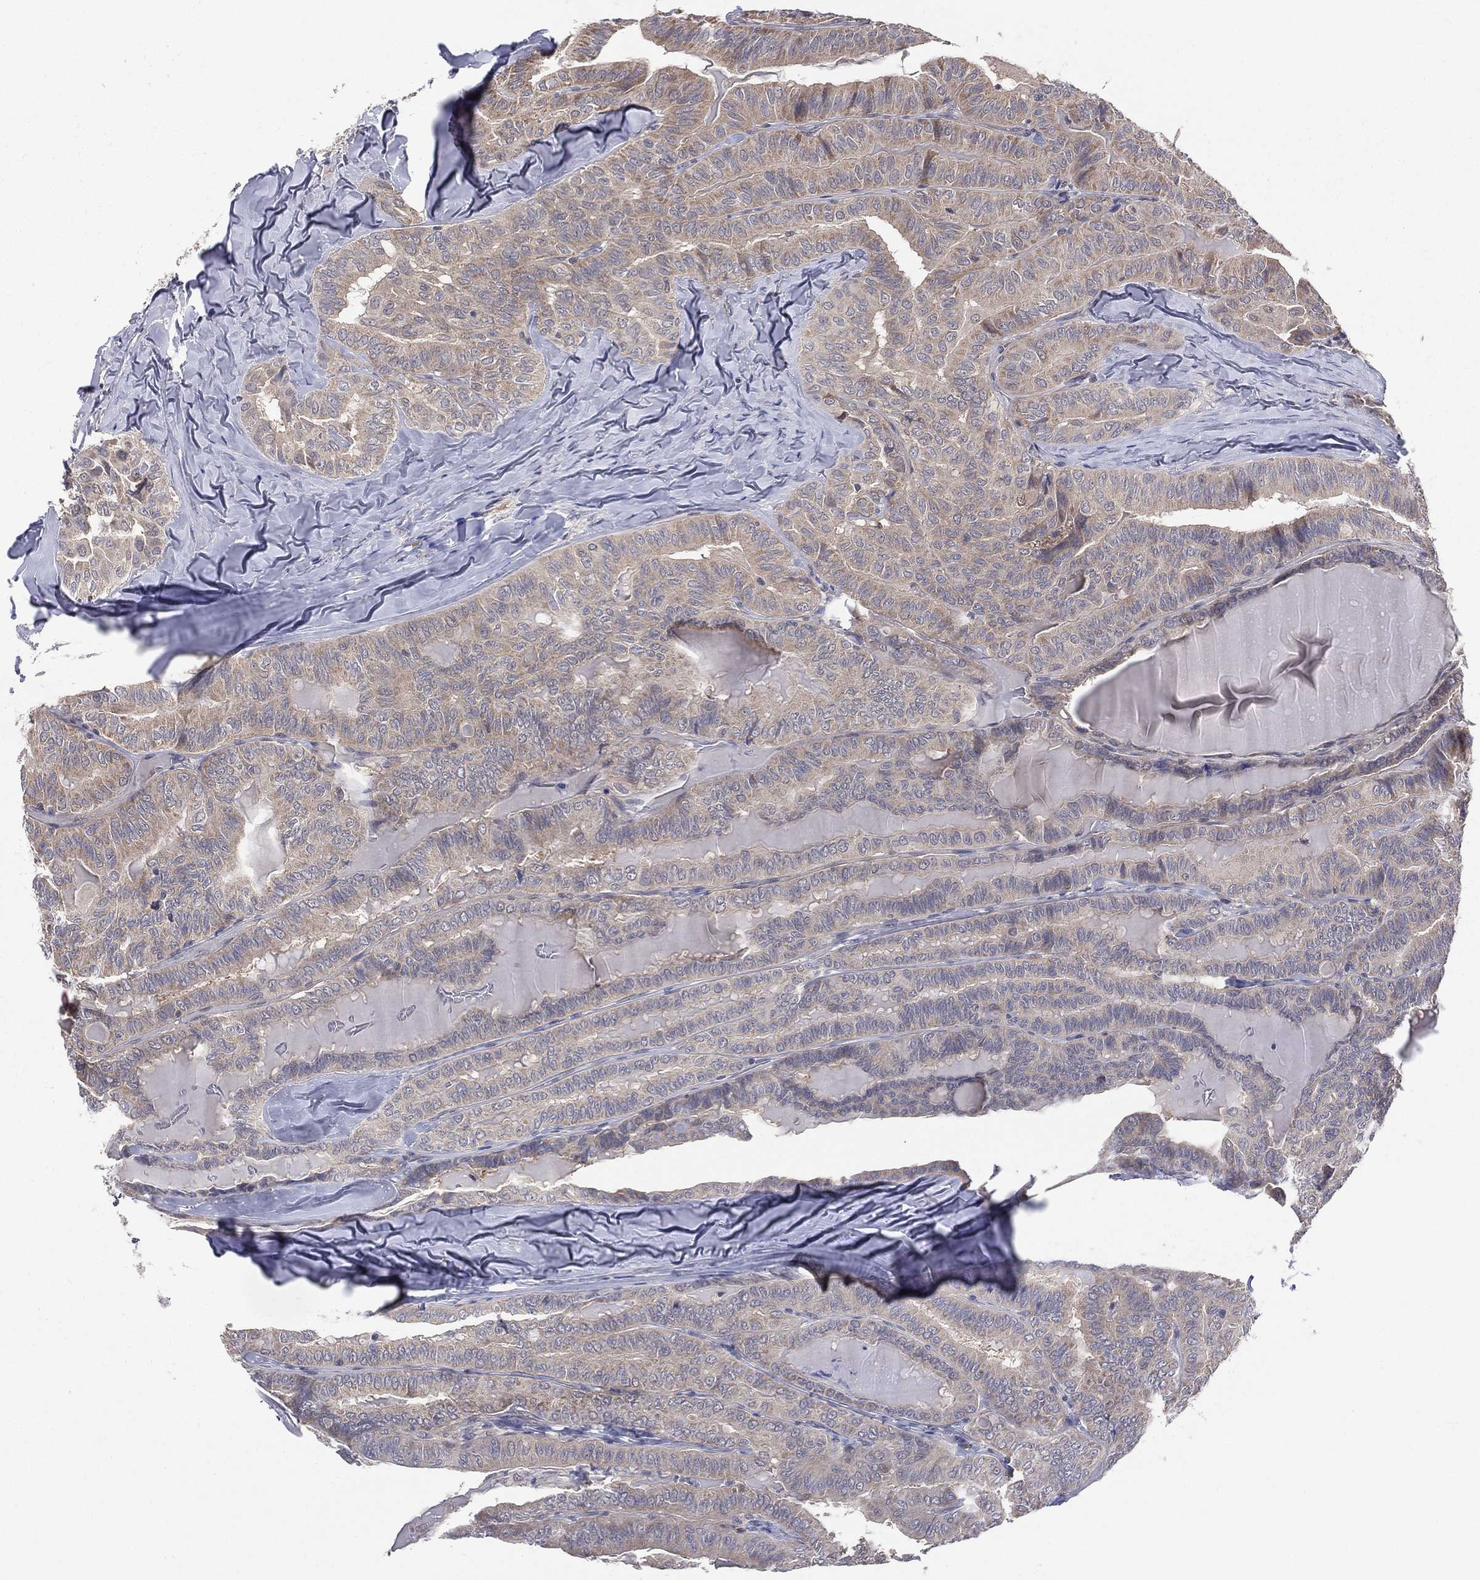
{"staining": {"intensity": "weak", "quantity": "25%-75%", "location": "cytoplasmic/membranous"}, "tissue": "thyroid cancer", "cell_type": "Tumor cells", "image_type": "cancer", "snomed": [{"axis": "morphology", "description": "Papillary adenocarcinoma, NOS"}, {"axis": "topography", "description": "Thyroid gland"}], "caption": "Immunohistochemical staining of human papillary adenocarcinoma (thyroid) shows weak cytoplasmic/membranous protein expression in about 25%-75% of tumor cells.", "gene": "DLG4", "patient": {"sex": "female", "age": 68}}